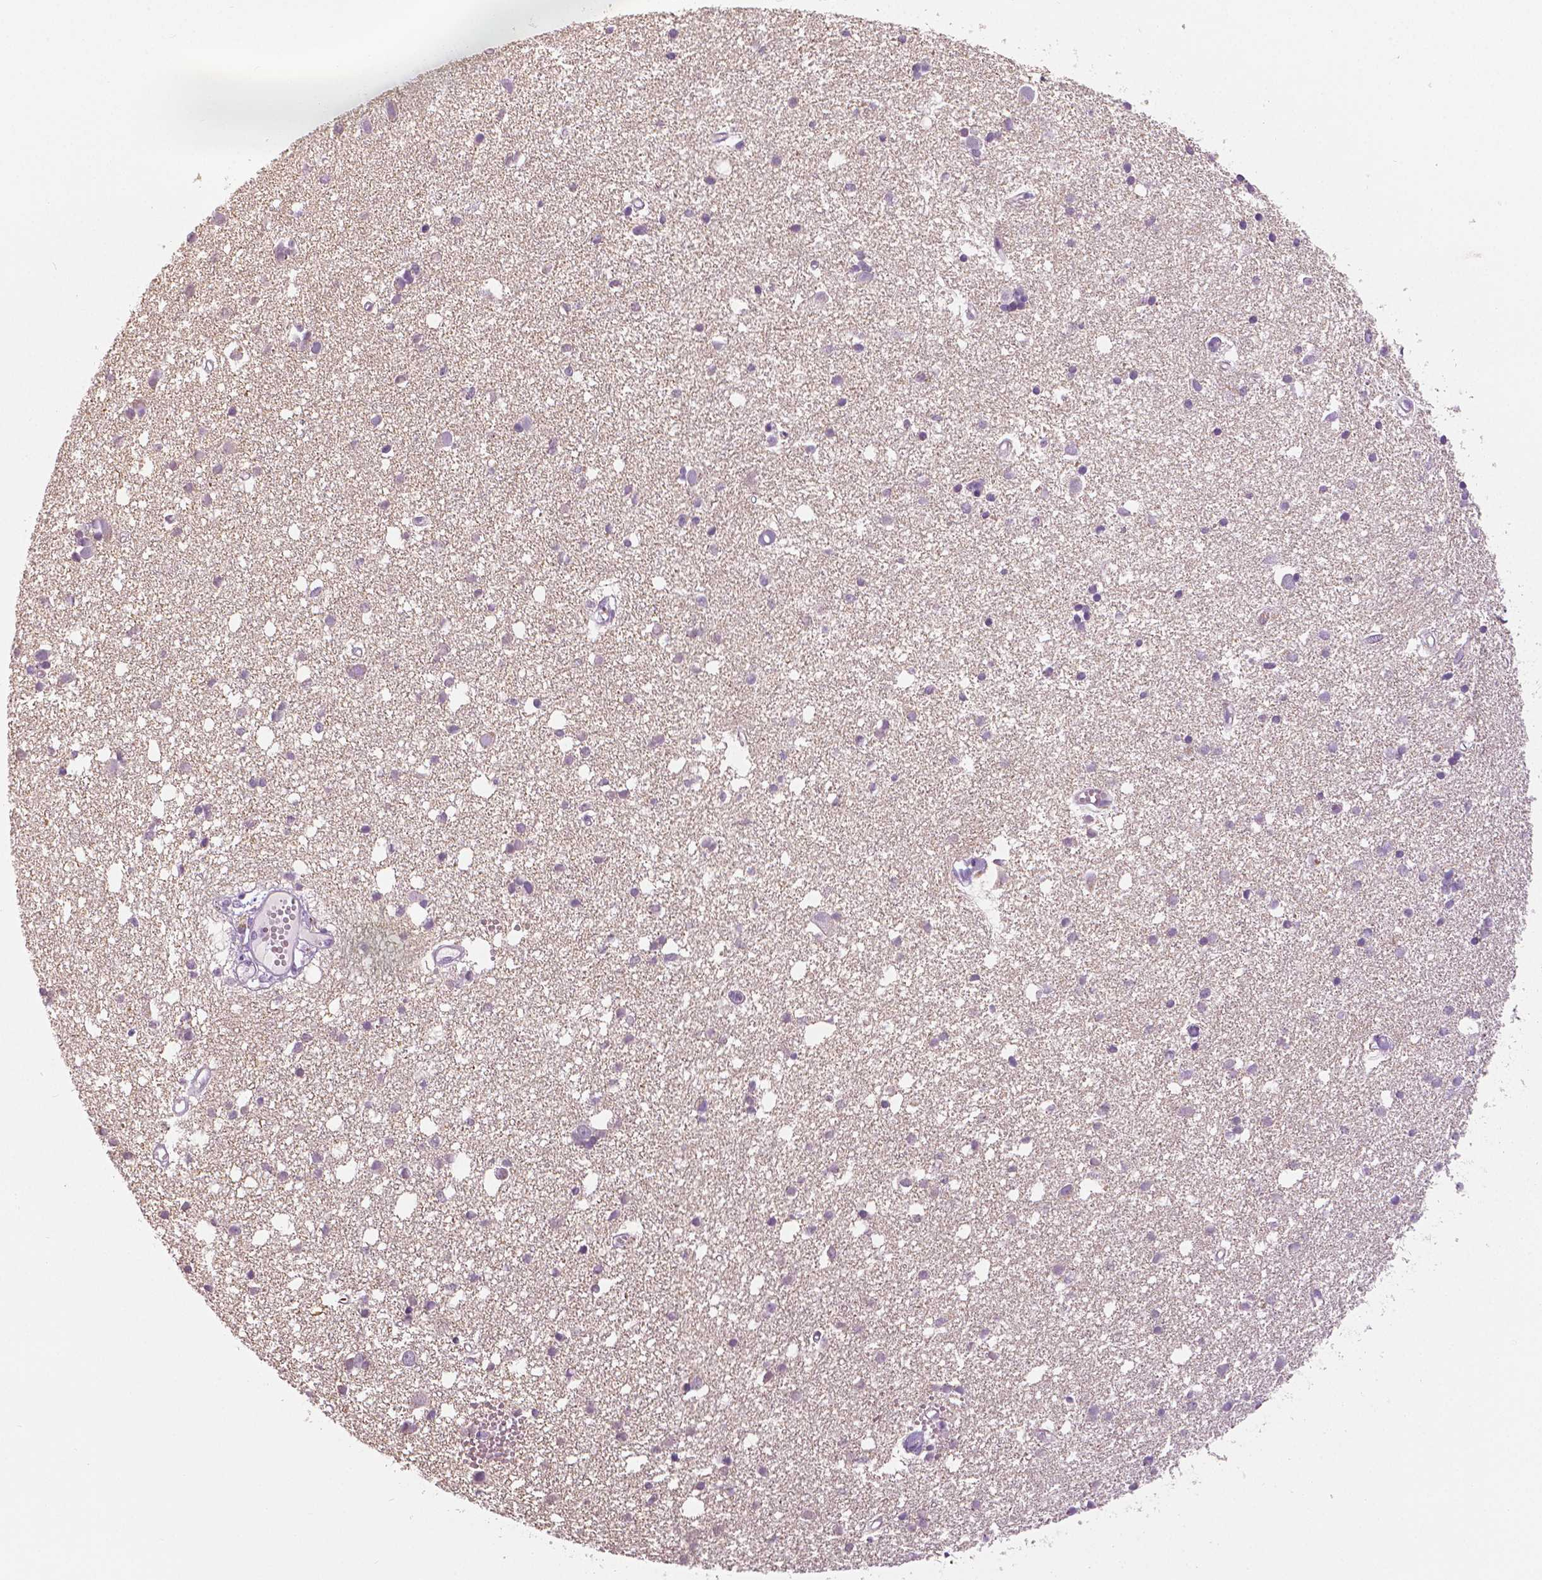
{"staining": {"intensity": "negative", "quantity": "none", "location": "none"}, "tissue": "cerebral cortex", "cell_type": "Endothelial cells", "image_type": "normal", "snomed": [{"axis": "morphology", "description": "Normal tissue, NOS"}, {"axis": "morphology", "description": "Glioma, malignant, High grade"}, {"axis": "topography", "description": "Cerebral cortex"}], "caption": "Endothelial cells show no significant positivity in benign cerebral cortex. (Stains: DAB (3,3'-diaminobenzidine) immunohistochemistry with hematoxylin counter stain, Microscopy: brightfield microscopy at high magnification).", "gene": "SLC24A1", "patient": {"sex": "male", "age": 71}}